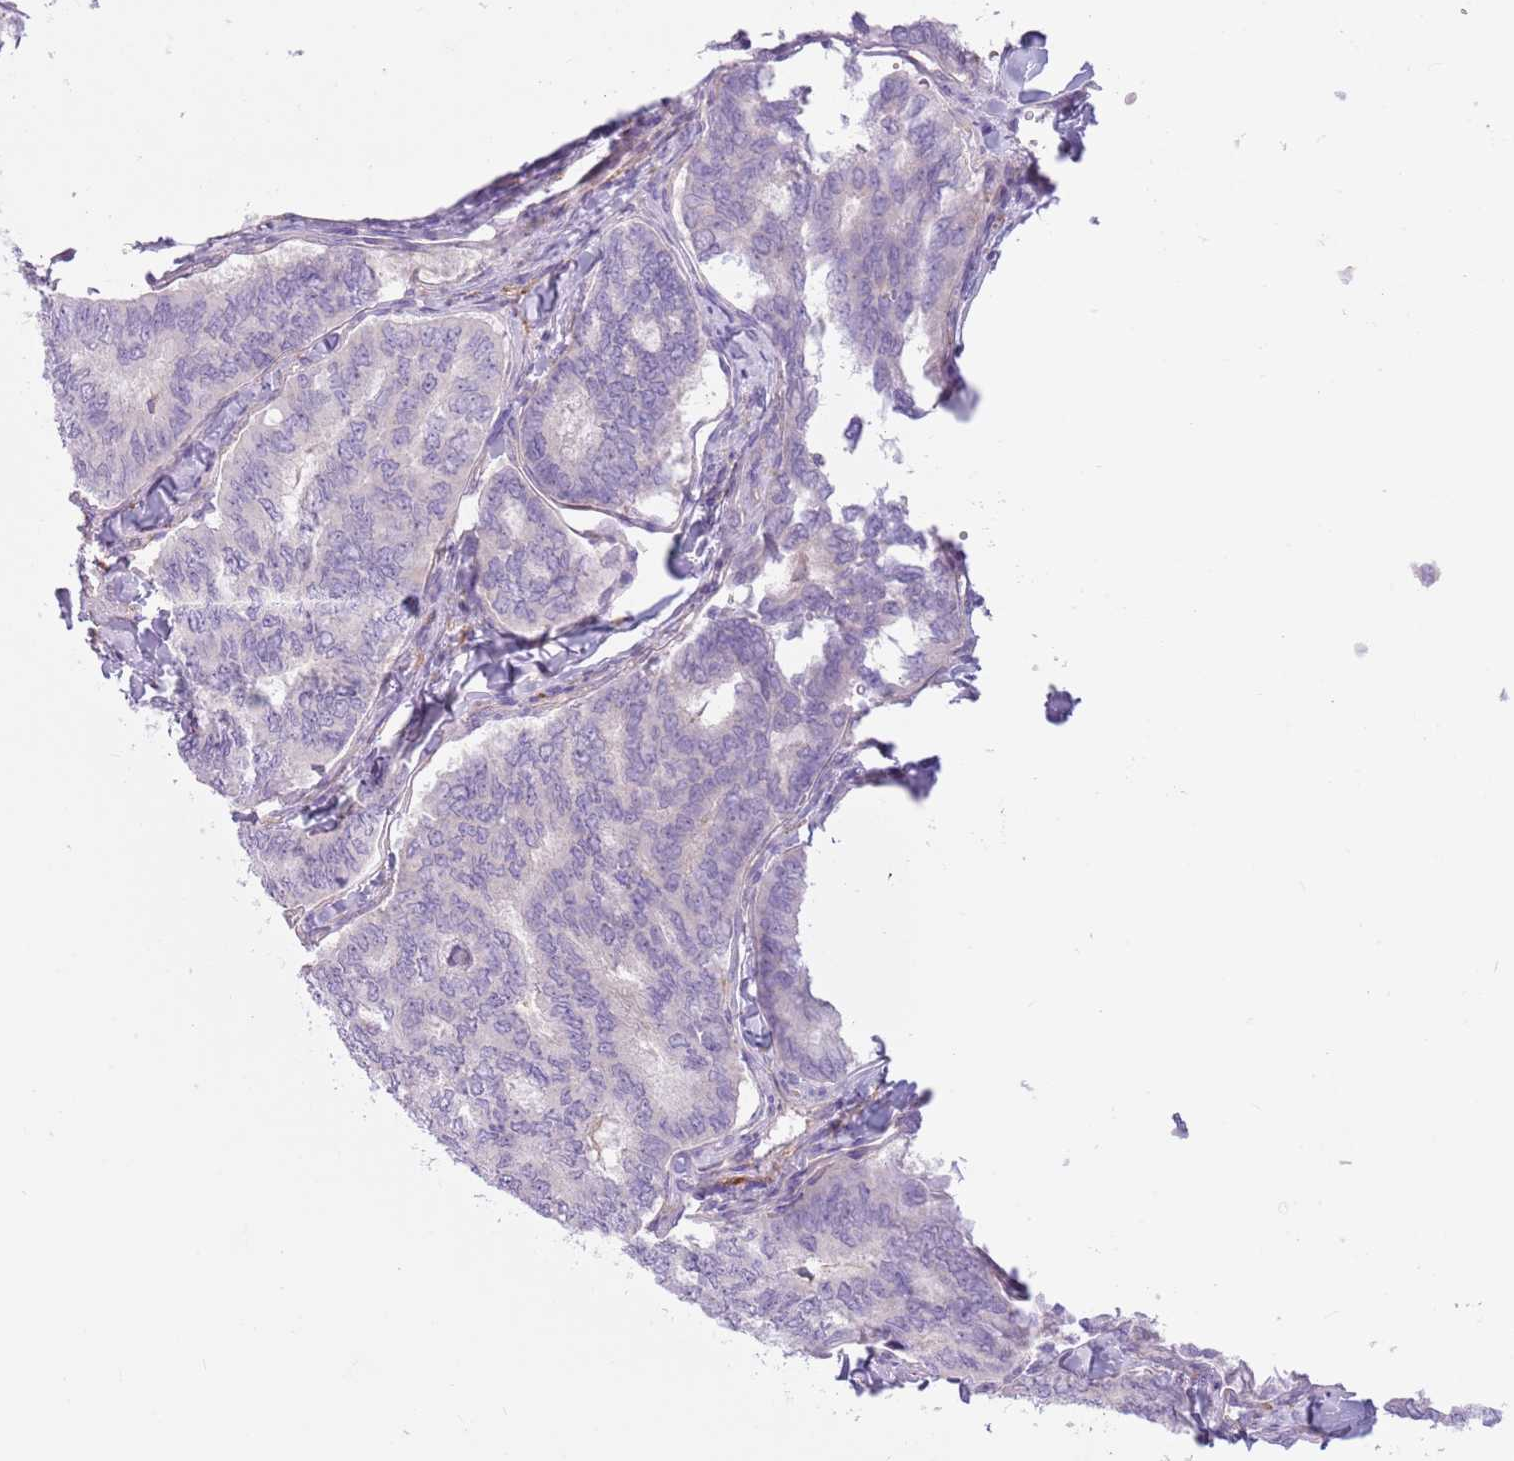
{"staining": {"intensity": "negative", "quantity": "none", "location": "none"}, "tissue": "thyroid cancer", "cell_type": "Tumor cells", "image_type": "cancer", "snomed": [{"axis": "morphology", "description": "Papillary adenocarcinoma, NOS"}, {"axis": "topography", "description": "Thyroid gland"}], "caption": "Papillary adenocarcinoma (thyroid) was stained to show a protein in brown. There is no significant expression in tumor cells.", "gene": "SNX6", "patient": {"sex": "female", "age": 35}}